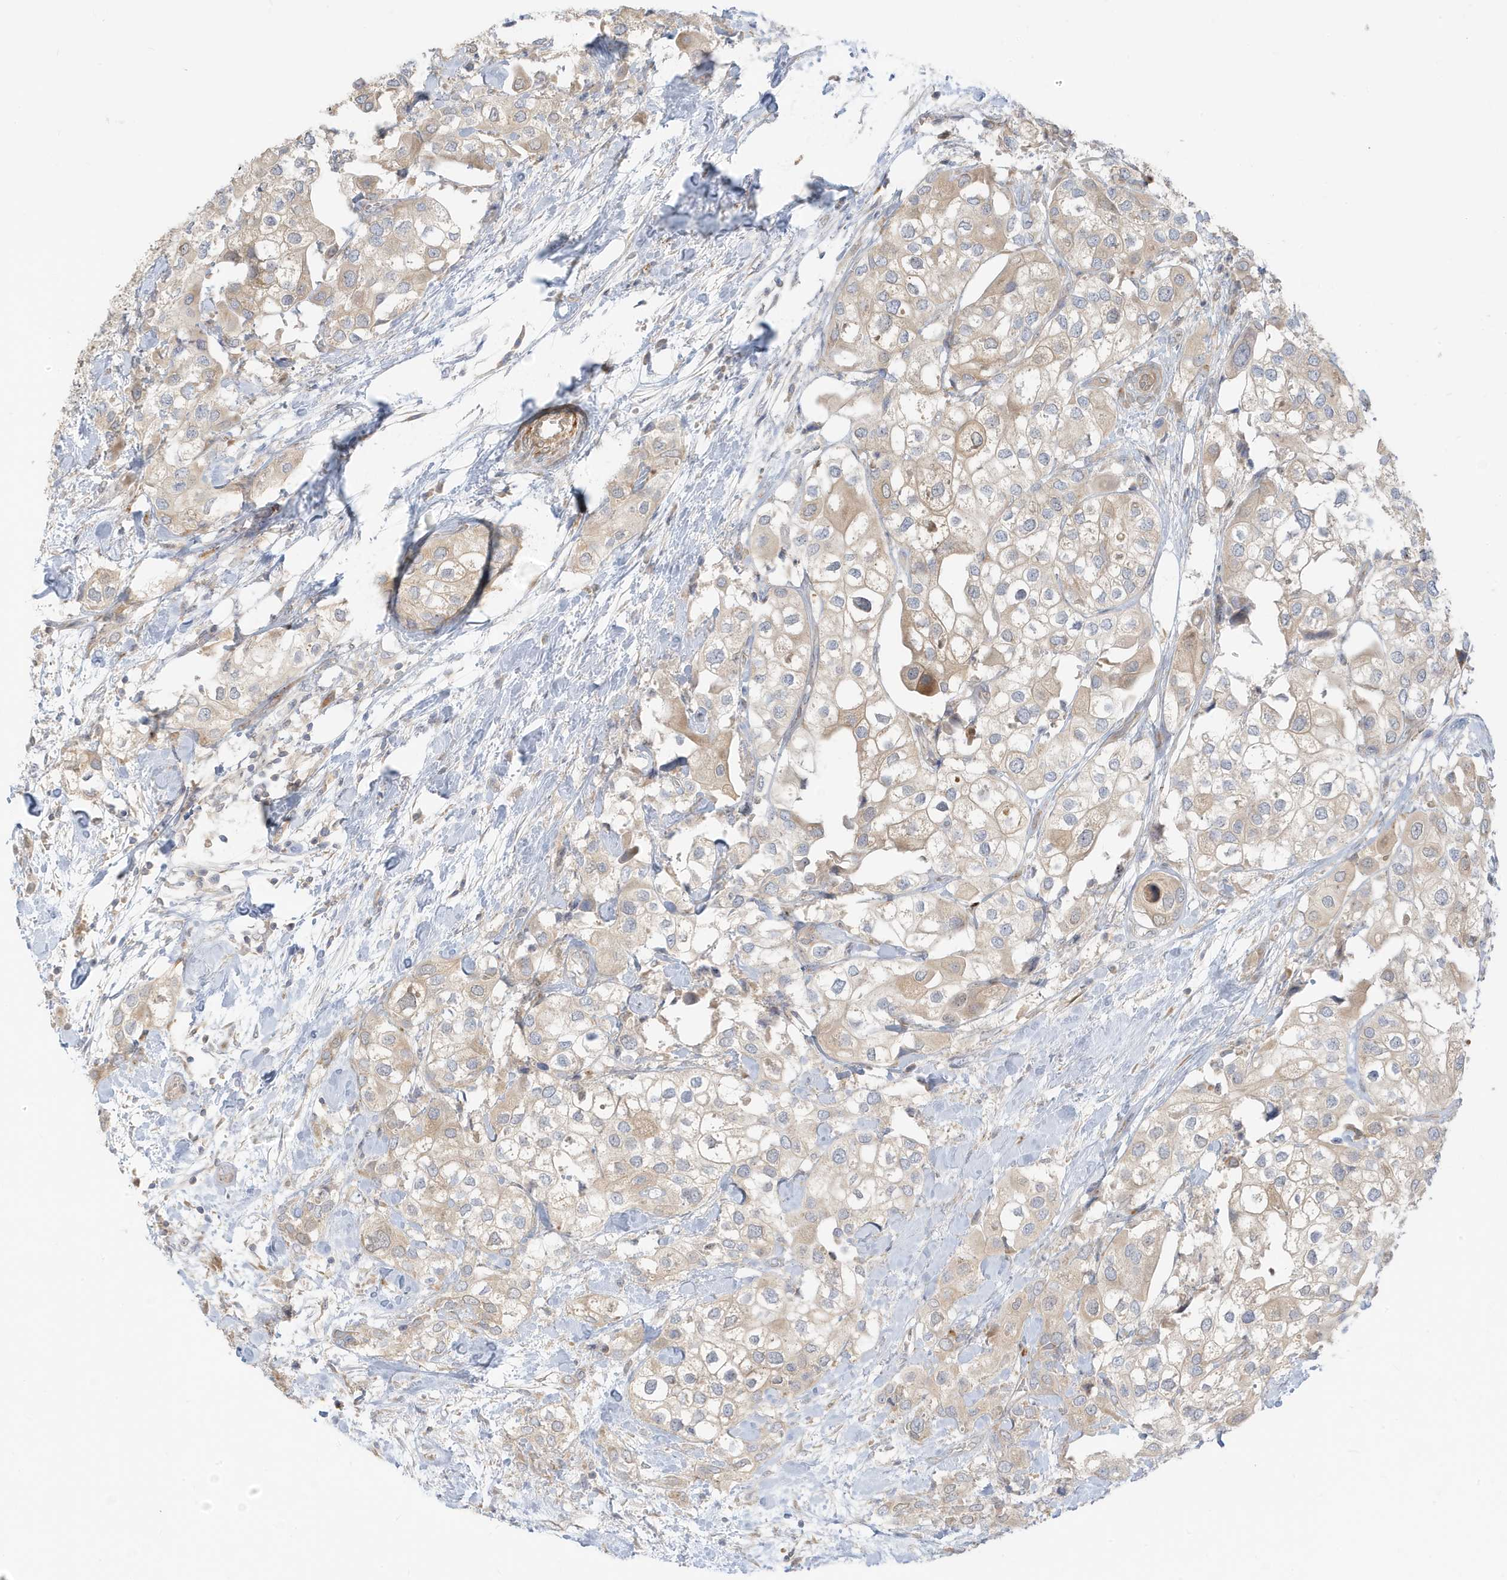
{"staining": {"intensity": "weak", "quantity": "<25%", "location": "cytoplasmic/membranous"}, "tissue": "urothelial cancer", "cell_type": "Tumor cells", "image_type": "cancer", "snomed": [{"axis": "morphology", "description": "Urothelial carcinoma, High grade"}, {"axis": "topography", "description": "Urinary bladder"}], "caption": "The immunohistochemistry photomicrograph has no significant expression in tumor cells of high-grade urothelial carcinoma tissue.", "gene": "MCOLN1", "patient": {"sex": "male", "age": 64}}